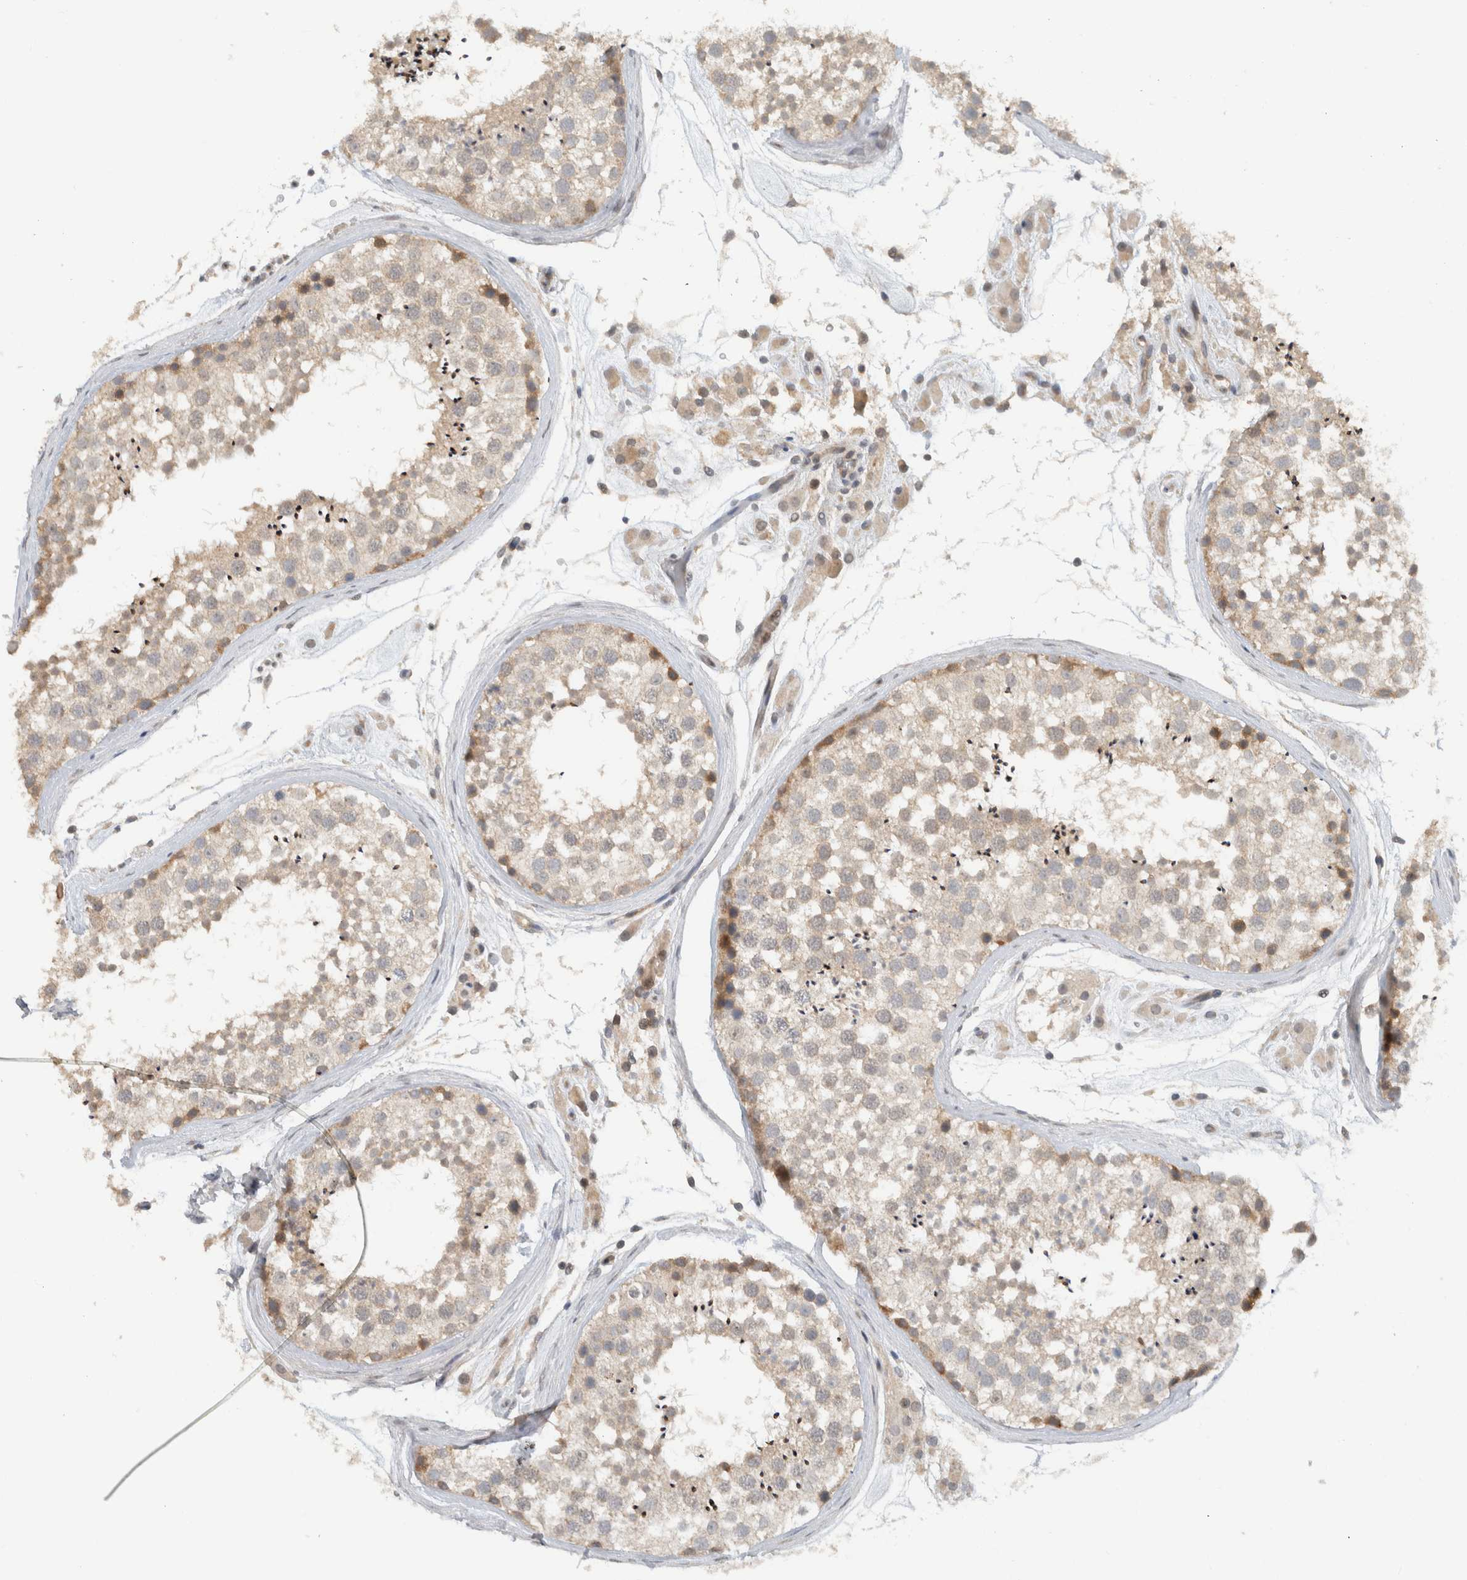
{"staining": {"intensity": "moderate", "quantity": "<25%", "location": "cytoplasmic/membranous"}, "tissue": "testis", "cell_type": "Cells in seminiferous ducts", "image_type": "normal", "snomed": [{"axis": "morphology", "description": "Normal tissue, NOS"}, {"axis": "topography", "description": "Testis"}], "caption": "Moderate cytoplasmic/membranous staining is seen in approximately <25% of cells in seminiferous ducts in unremarkable testis.", "gene": "ERCC6L2", "patient": {"sex": "male", "age": 46}}